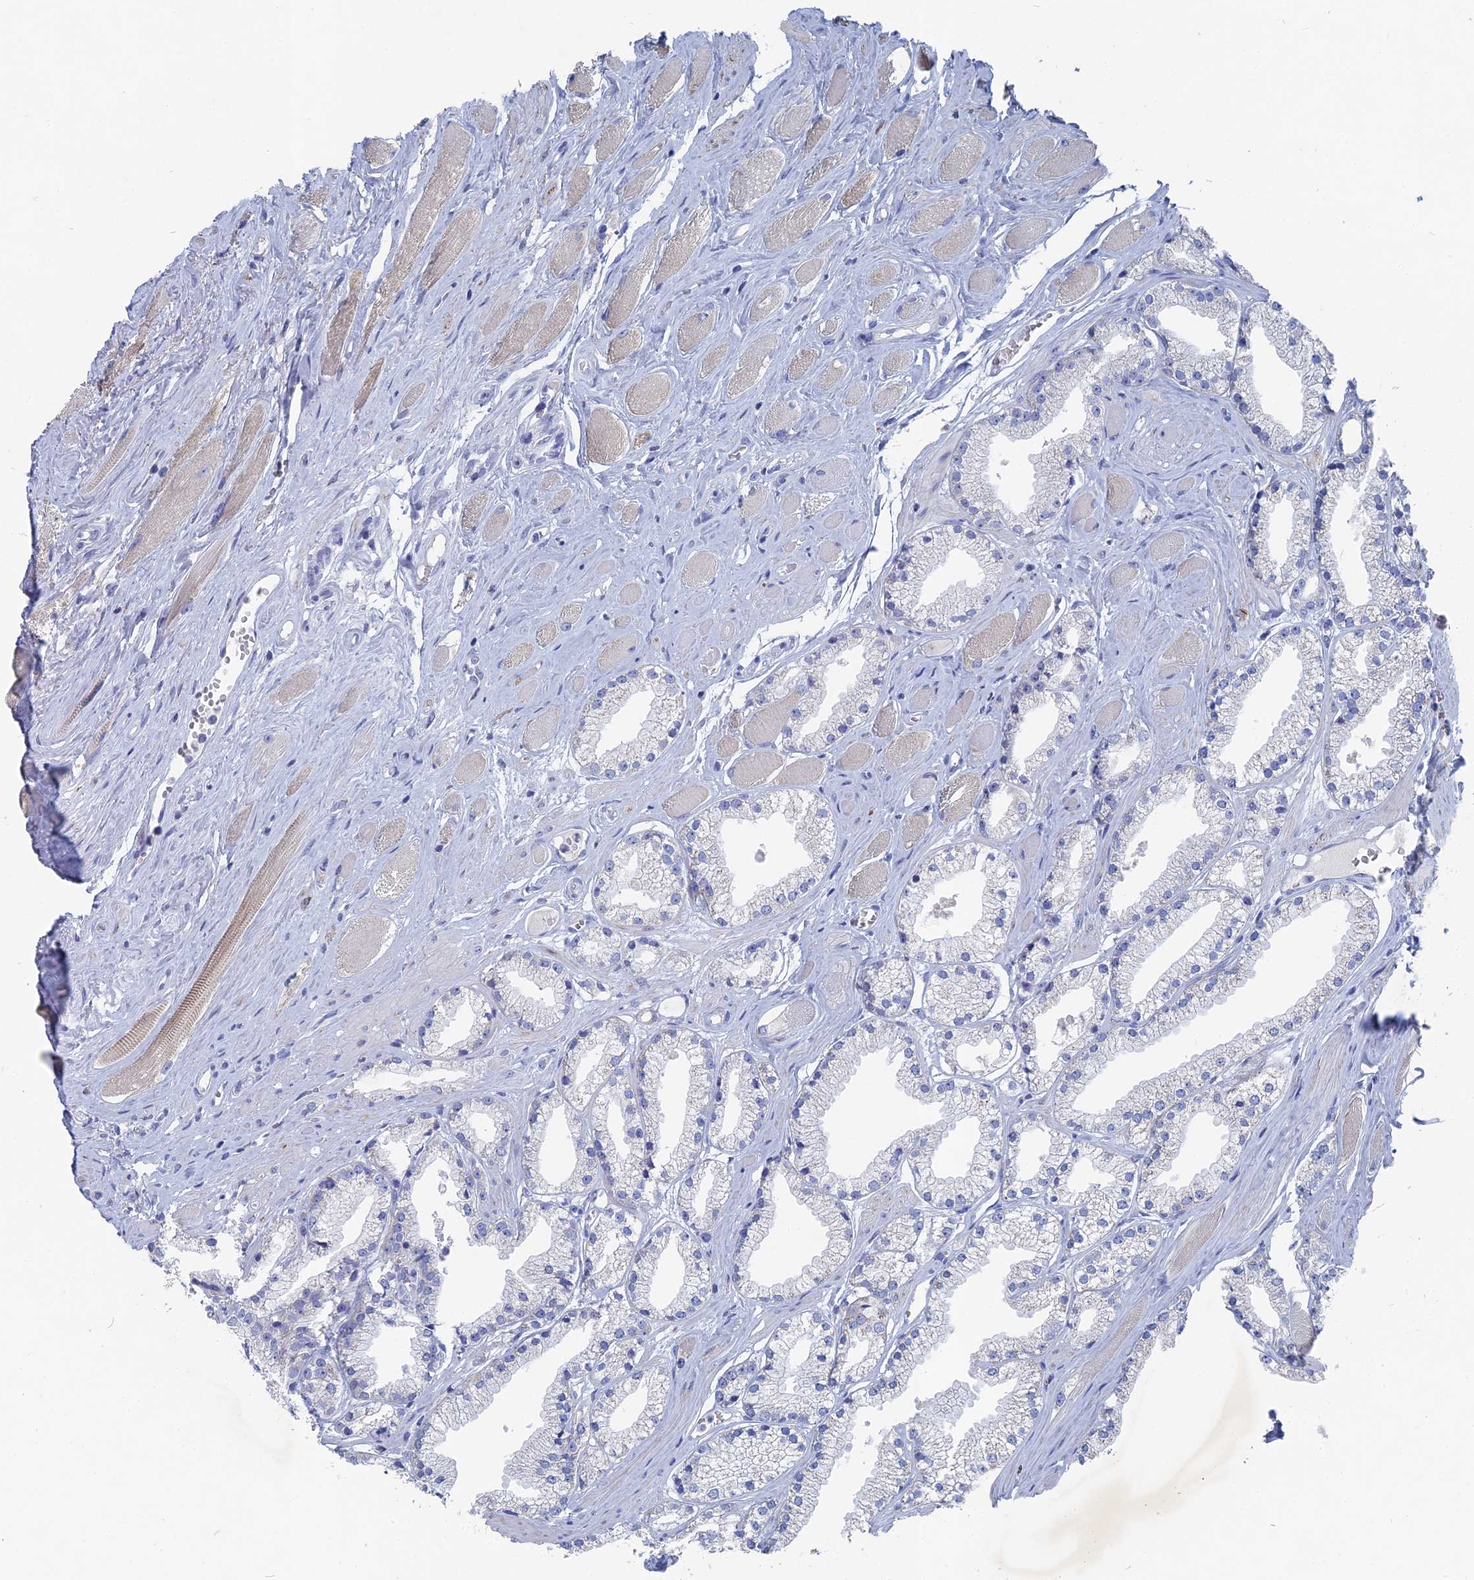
{"staining": {"intensity": "negative", "quantity": "none", "location": "none"}, "tissue": "prostate cancer", "cell_type": "Tumor cells", "image_type": "cancer", "snomed": [{"axis": "morphology", "description": "Adenocarcinoma, High grade"}, {"axis": "topography", "description": "Prostate"}], "caption": "This is a image of immunohistochemistry (IHC) staining of prostate adenocarcinoma (high-grade), which shows no expression in tumor cells.", "gene": "HIGD1A", "patient": {"sex": "male", "age": 67}}